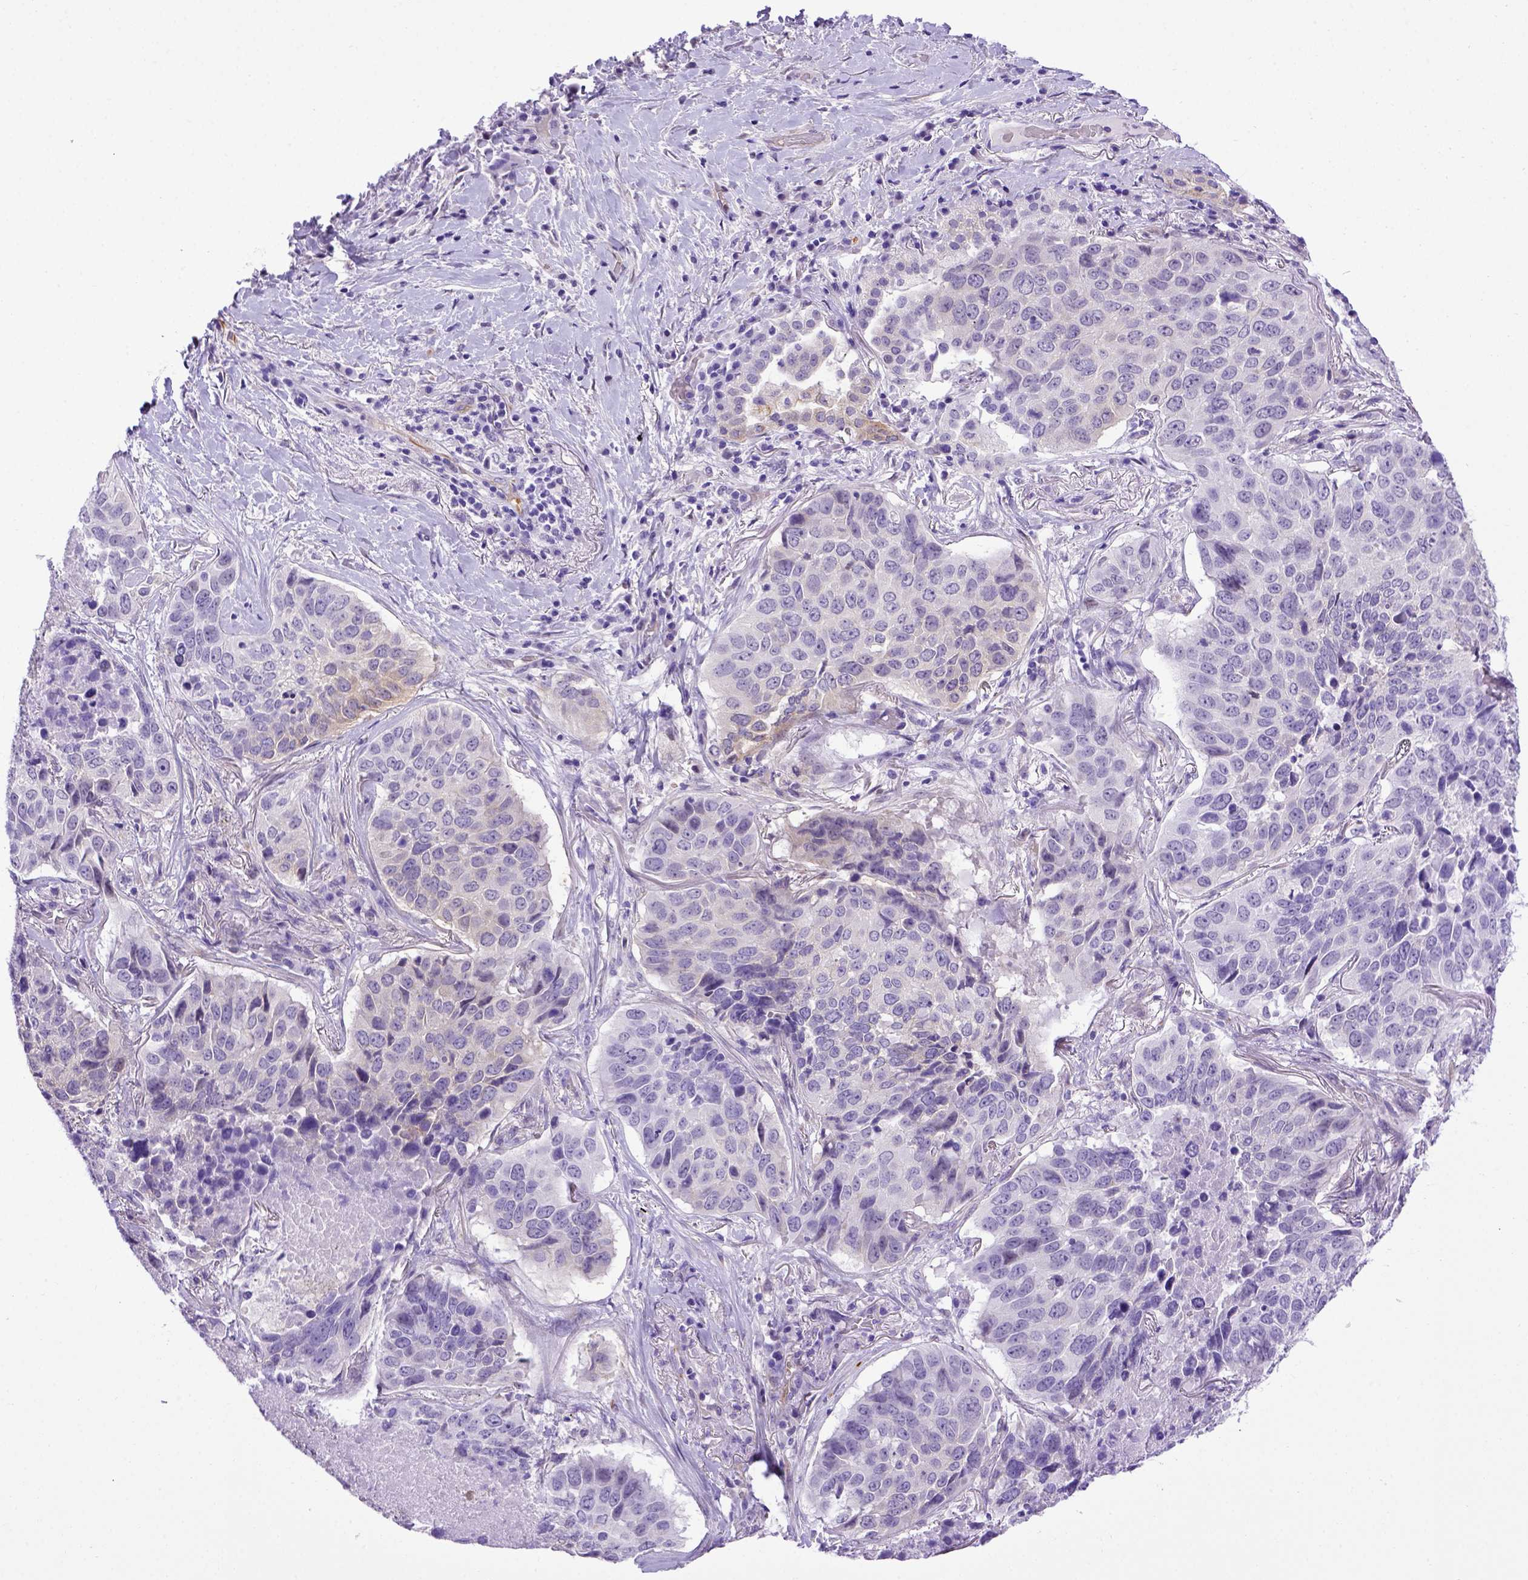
{"staining": {"intensity": "negative", "quantity": "none", "location": "none"}, "tissue": "lung cancer", "cell_type": "Tumor cells", "image_type": "cancer", "snomed": [{"axis": "morphology", "description": "Normal tissue, NOS"}, {"axis": "morphology", "description": "Squamous cell carcinoma, NOS"}, {"axis": "topography", "description": "Bronchus"}, {"axis": "topography", "description": "Lung"}], "caption": "DAB immunohistochemical staining of human lung cancer (squamous cell carcinoma) shows no significant expression in tumor cells.", "gene": "ADAM12", "patient": {"sex": "male", "age": 64}}